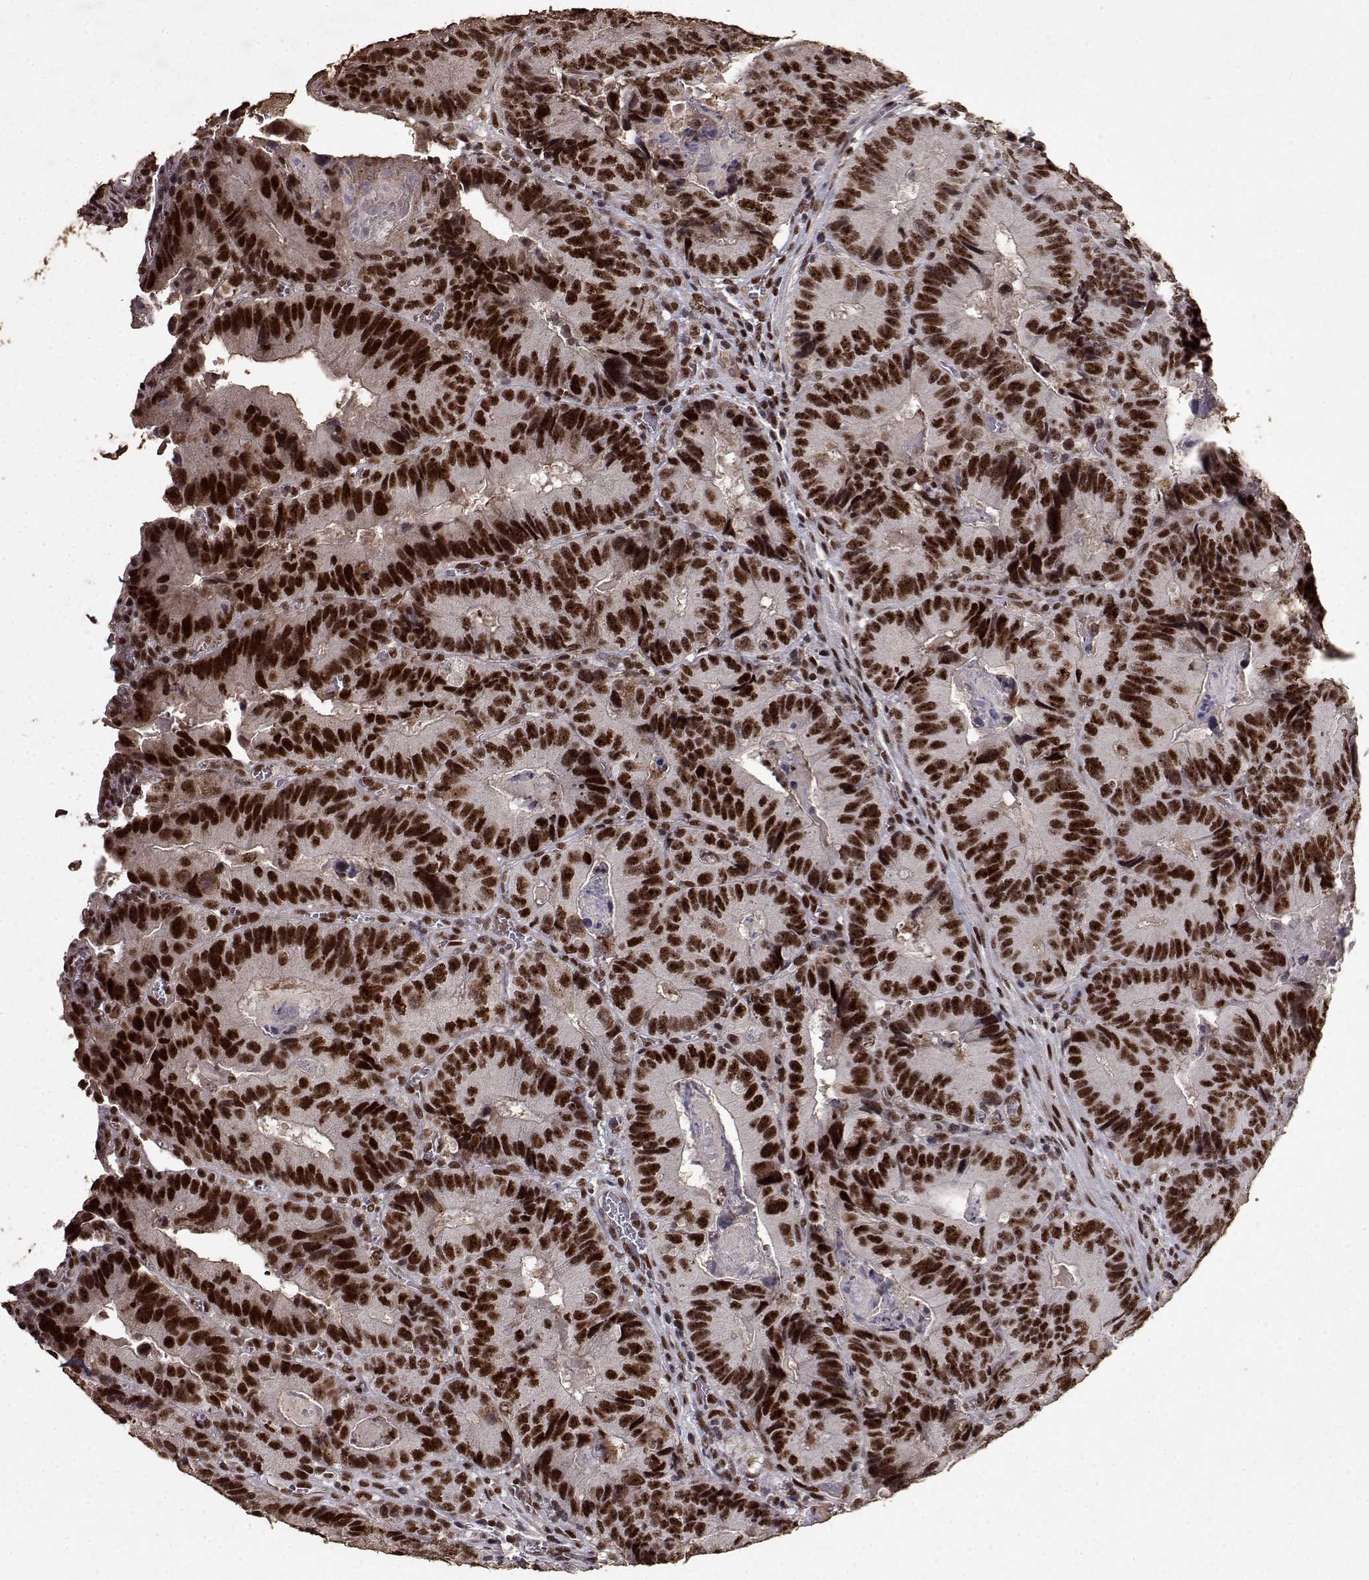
{"staining": {"intensity": "strong", "quantity": ">75%", "location": "nuclear"}, "tissue": "colorectal cancer", "cell_type": "Tumor cells", "image_type": "cancer", "snomed": [{"axis": "morphology", "description": "Adenocarcinoma, NOS"}, {"axis": "topography", "description": "Colon"}], "caption": "Adenocarcinoma (colorectal) was stained to show a protein in brown. There is high levels of strong nuclear positivity in approximately >75% of tumor cells.", "gene": "TOE1", "patient": {"sex": "female", "age": 86}}